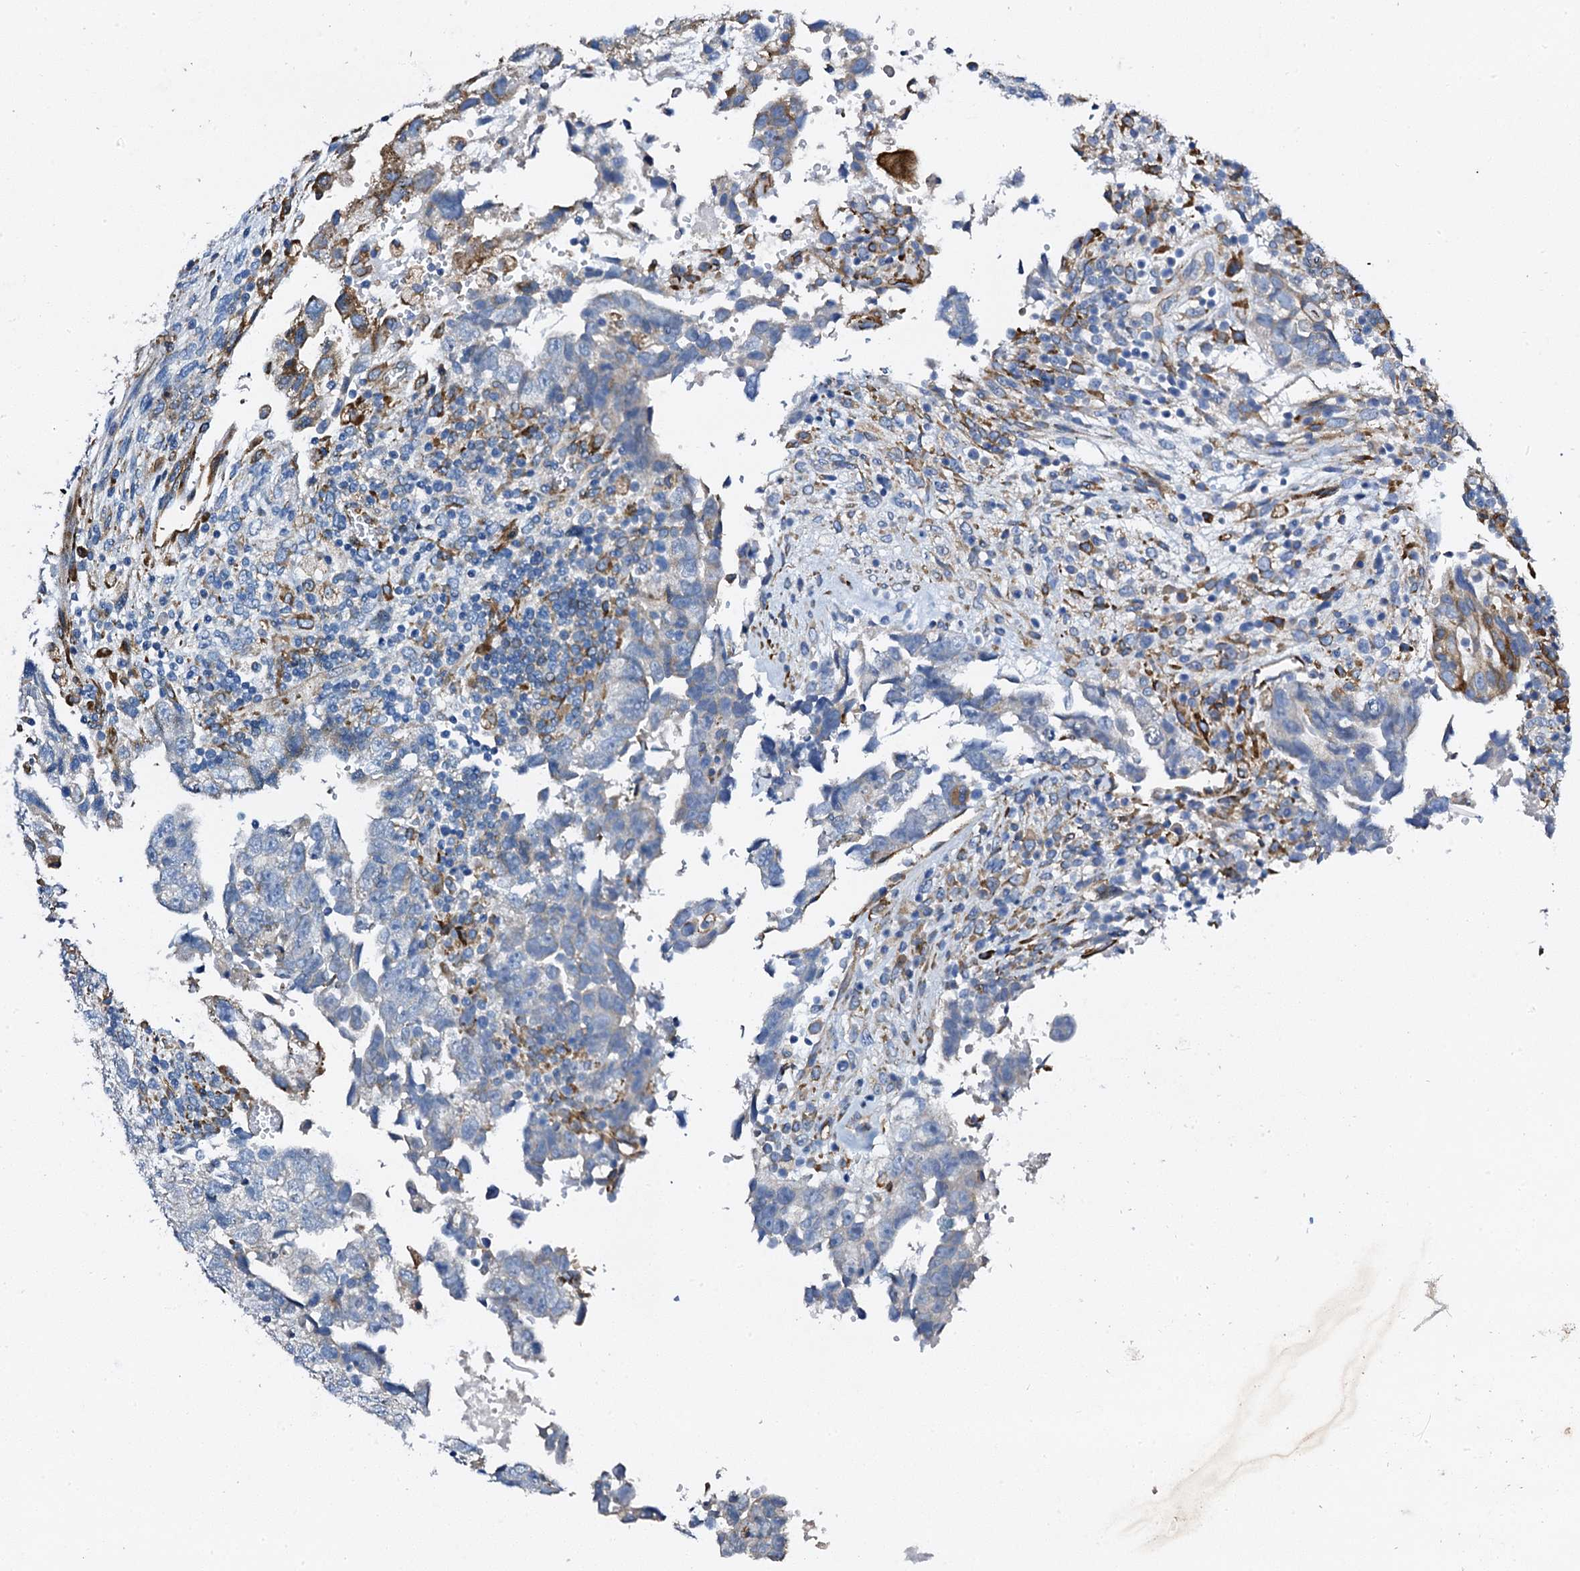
{"staining": {"intensity": "moderate", "quantity": "<25%", "location": "cytoplasmic/membranous"}, "tissue": "testis cancer", "cell_type": "Tumor cells", "image_type": "cancer", "snomed": [{"axis": "morphology", "description": "Carcinoma, Embryonal, NOS"}, {"axis": "topography", "description": "Testis"}], "caption": "Embryonal carcinoma (testis) stained with immunohistochemistry (IHC) exhibits moderate cytoplasmic/membranous staining in about <25% of tumor cells.", "gene": "DBX1", "patient": {"sex": "male", "age": 37}}